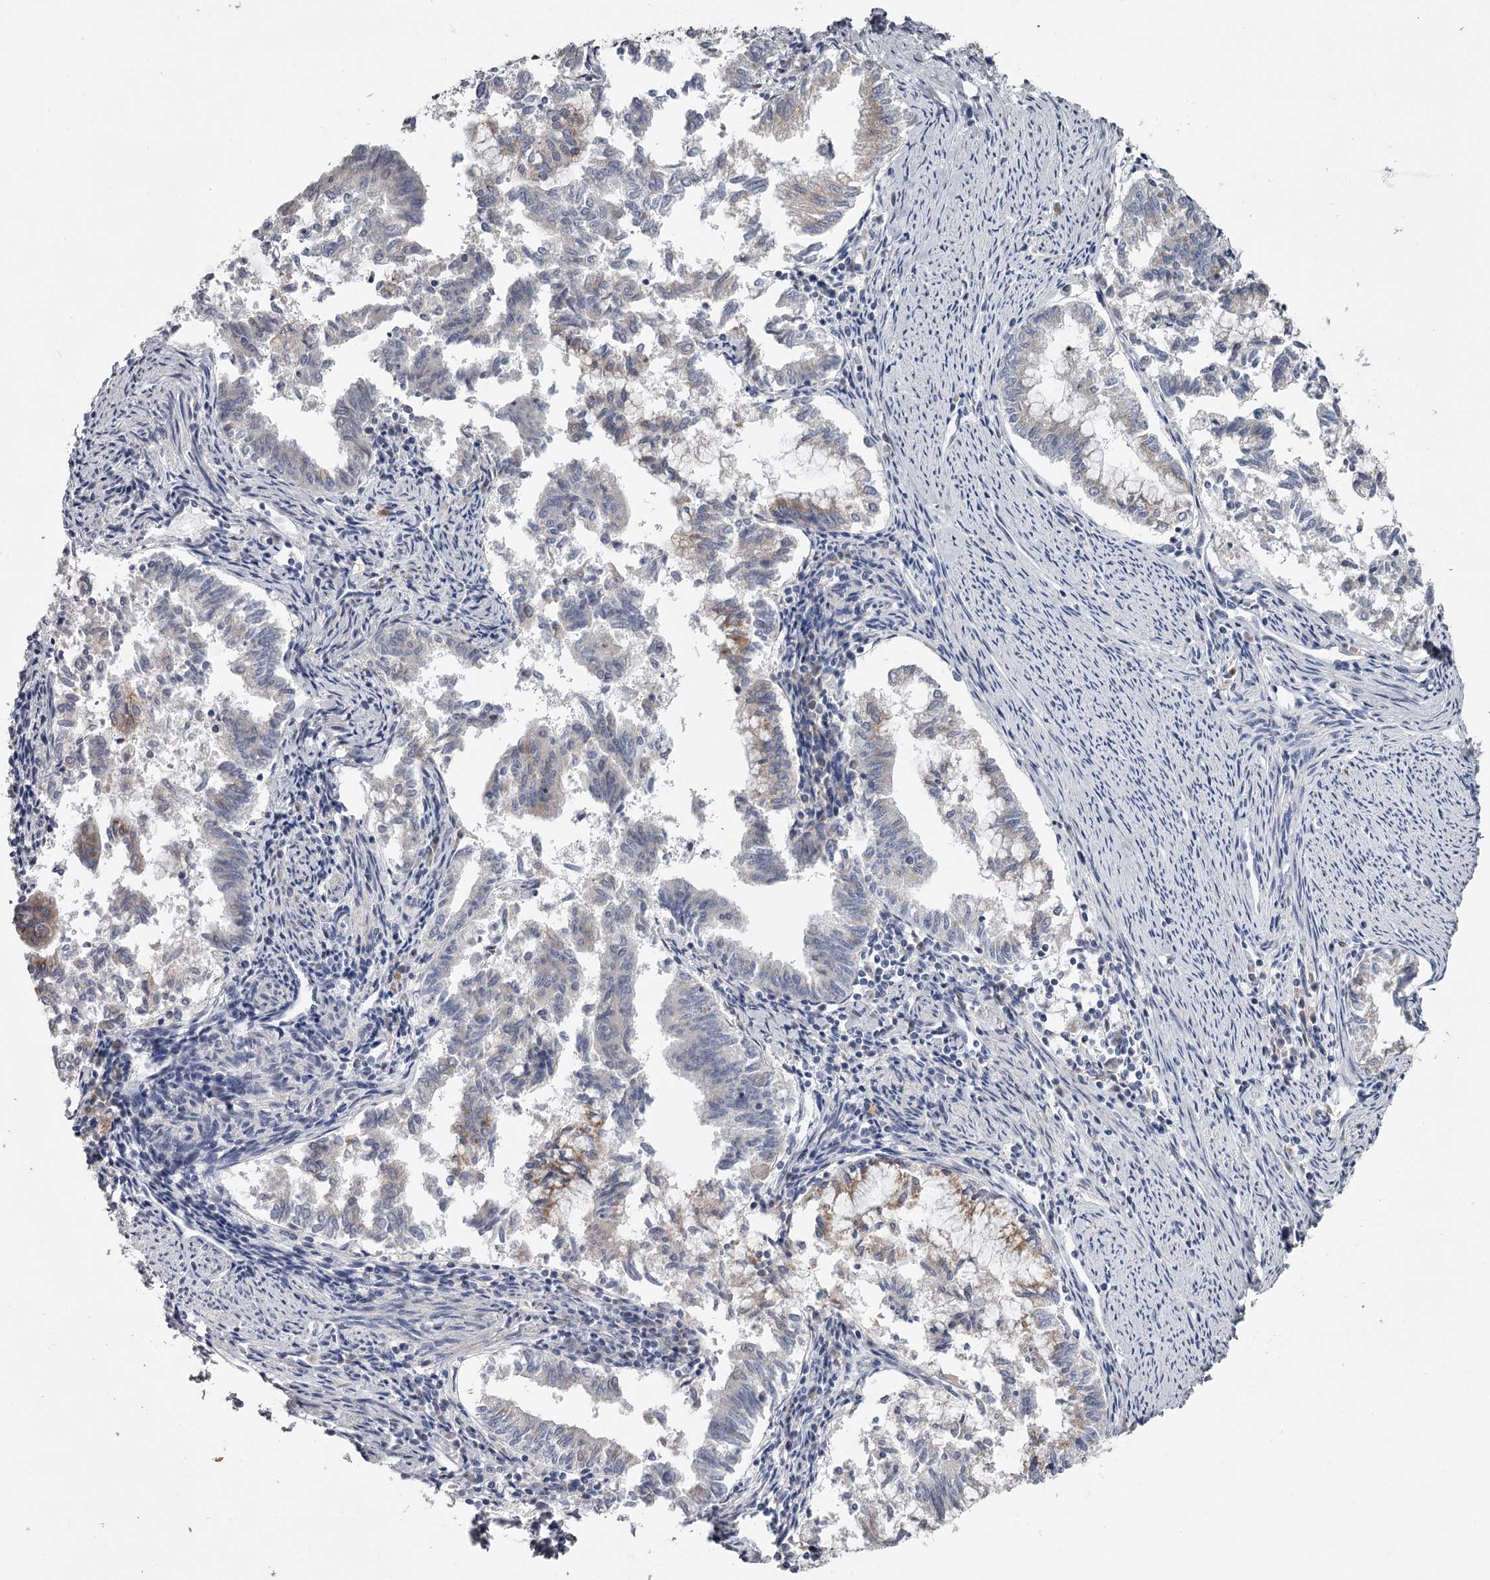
{"staining": {"intensity": "weak", "quantity": "<25%", "location": "cytoplasmic/membranous"}, "tissue": "endometrial cancer", "cell_type": "Tumor cells", "image_type": "cancer", "snomed": [{"axis": "morphology", "description": "Adenocarcinoma, NOS"}, {"axis": "topography", "description": "Endometrium"}], "caption": "The micrograph demonstrates no staining of tumor cells in endometrial cancer (adenocarcinoma).", "gene": "GTSF1", "patient": {"sex": "female", "age": 79}}